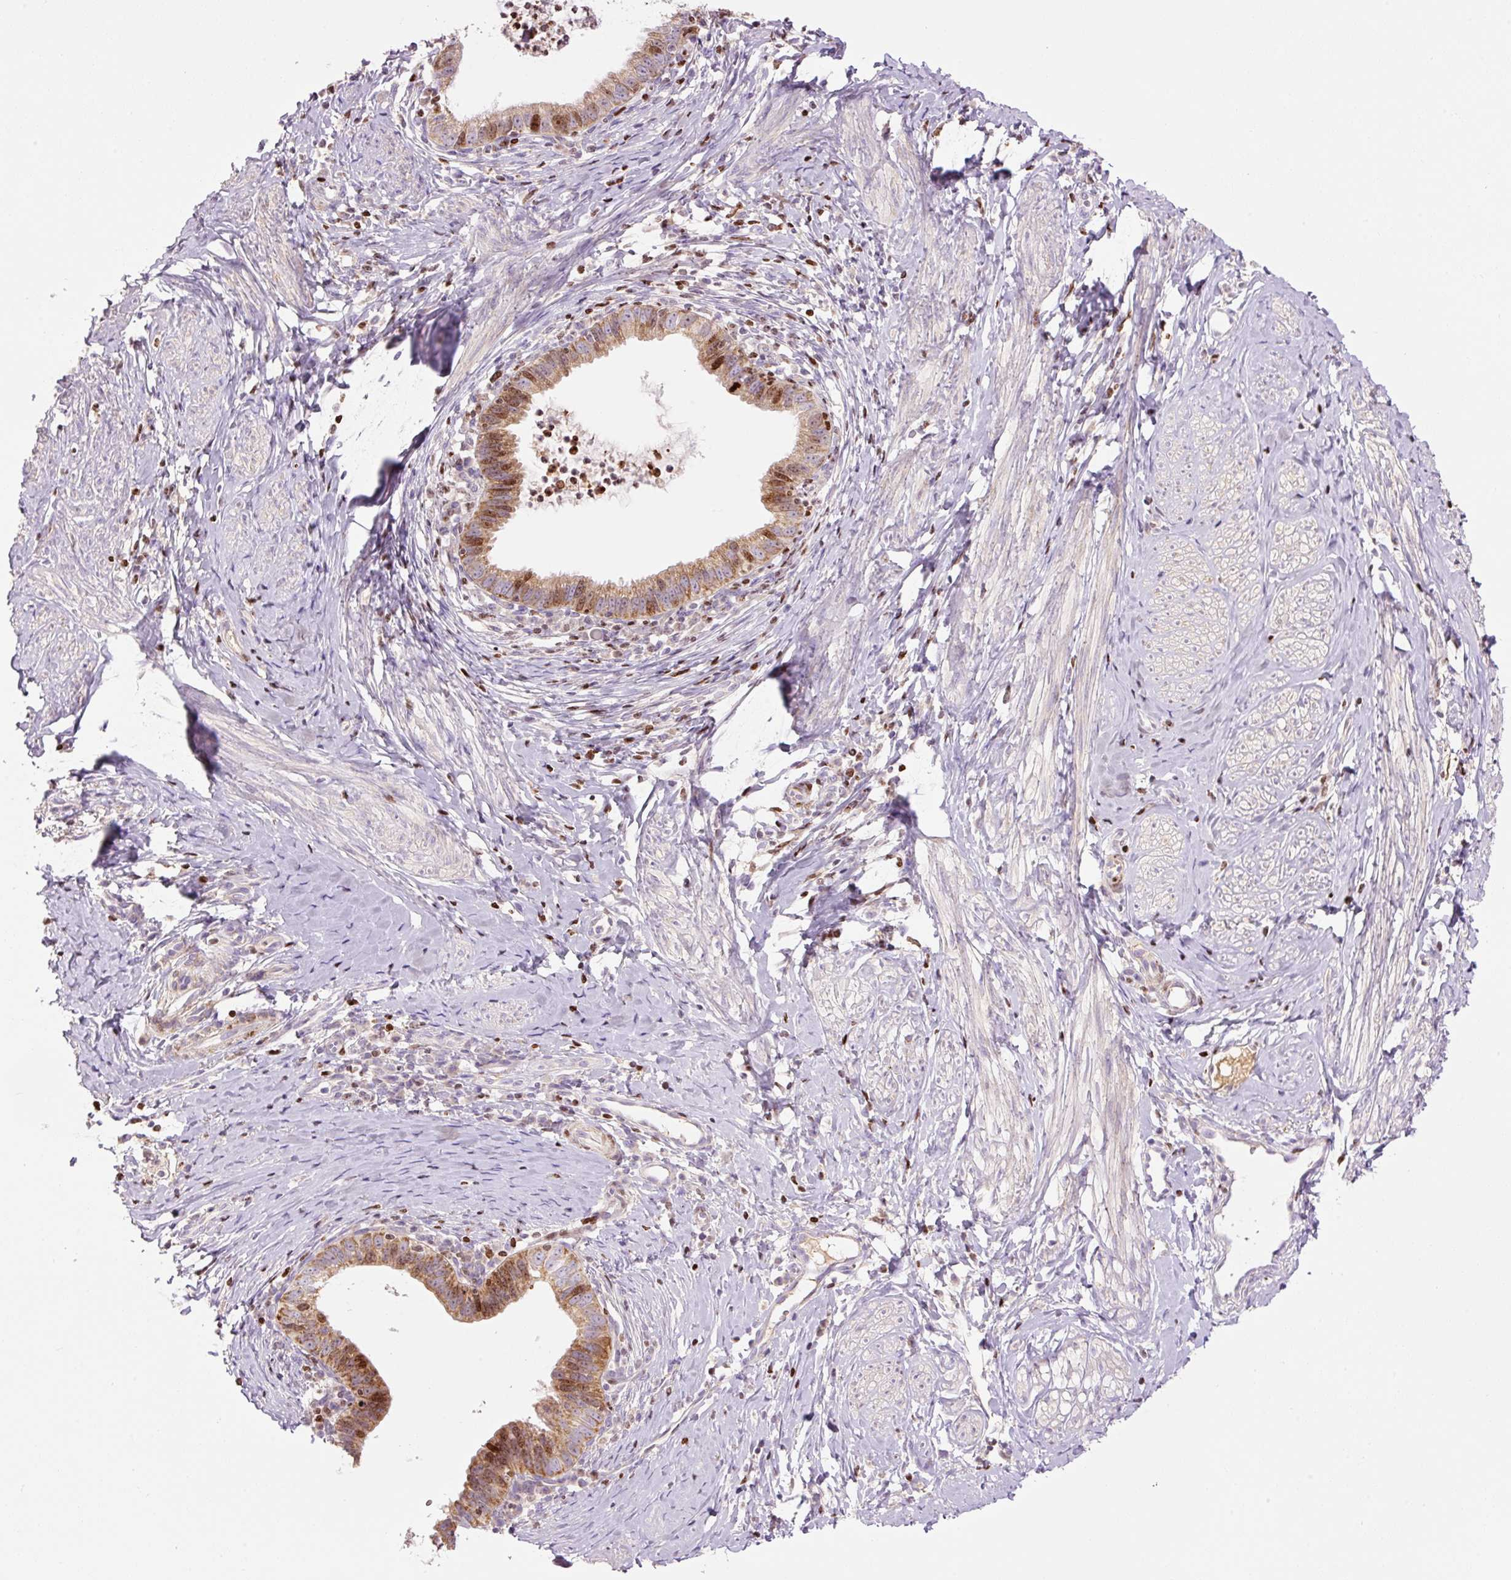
{"staining": {"intensity": "moderate", "quantity": ">75%", "location": "cytoplasmic/membranous,nuclear"}, "tissue": "cervical cancer", "cell_type": "Tumor cells", "image_type": "cancer", "snomed": [{"axis": "morphology", "description": "Adenocarcinoma, NOS"}, {"axis": "topography", "description": "Cervix"}], "caption": "The immunohistochemical stain labels moderate cytoplasmic/membranous and nuclear staining in tumor cells of cervical adenocarcinoma tissue.", "gene": "TMEM8B", "patient": {"sex": "female", "age": 36}}